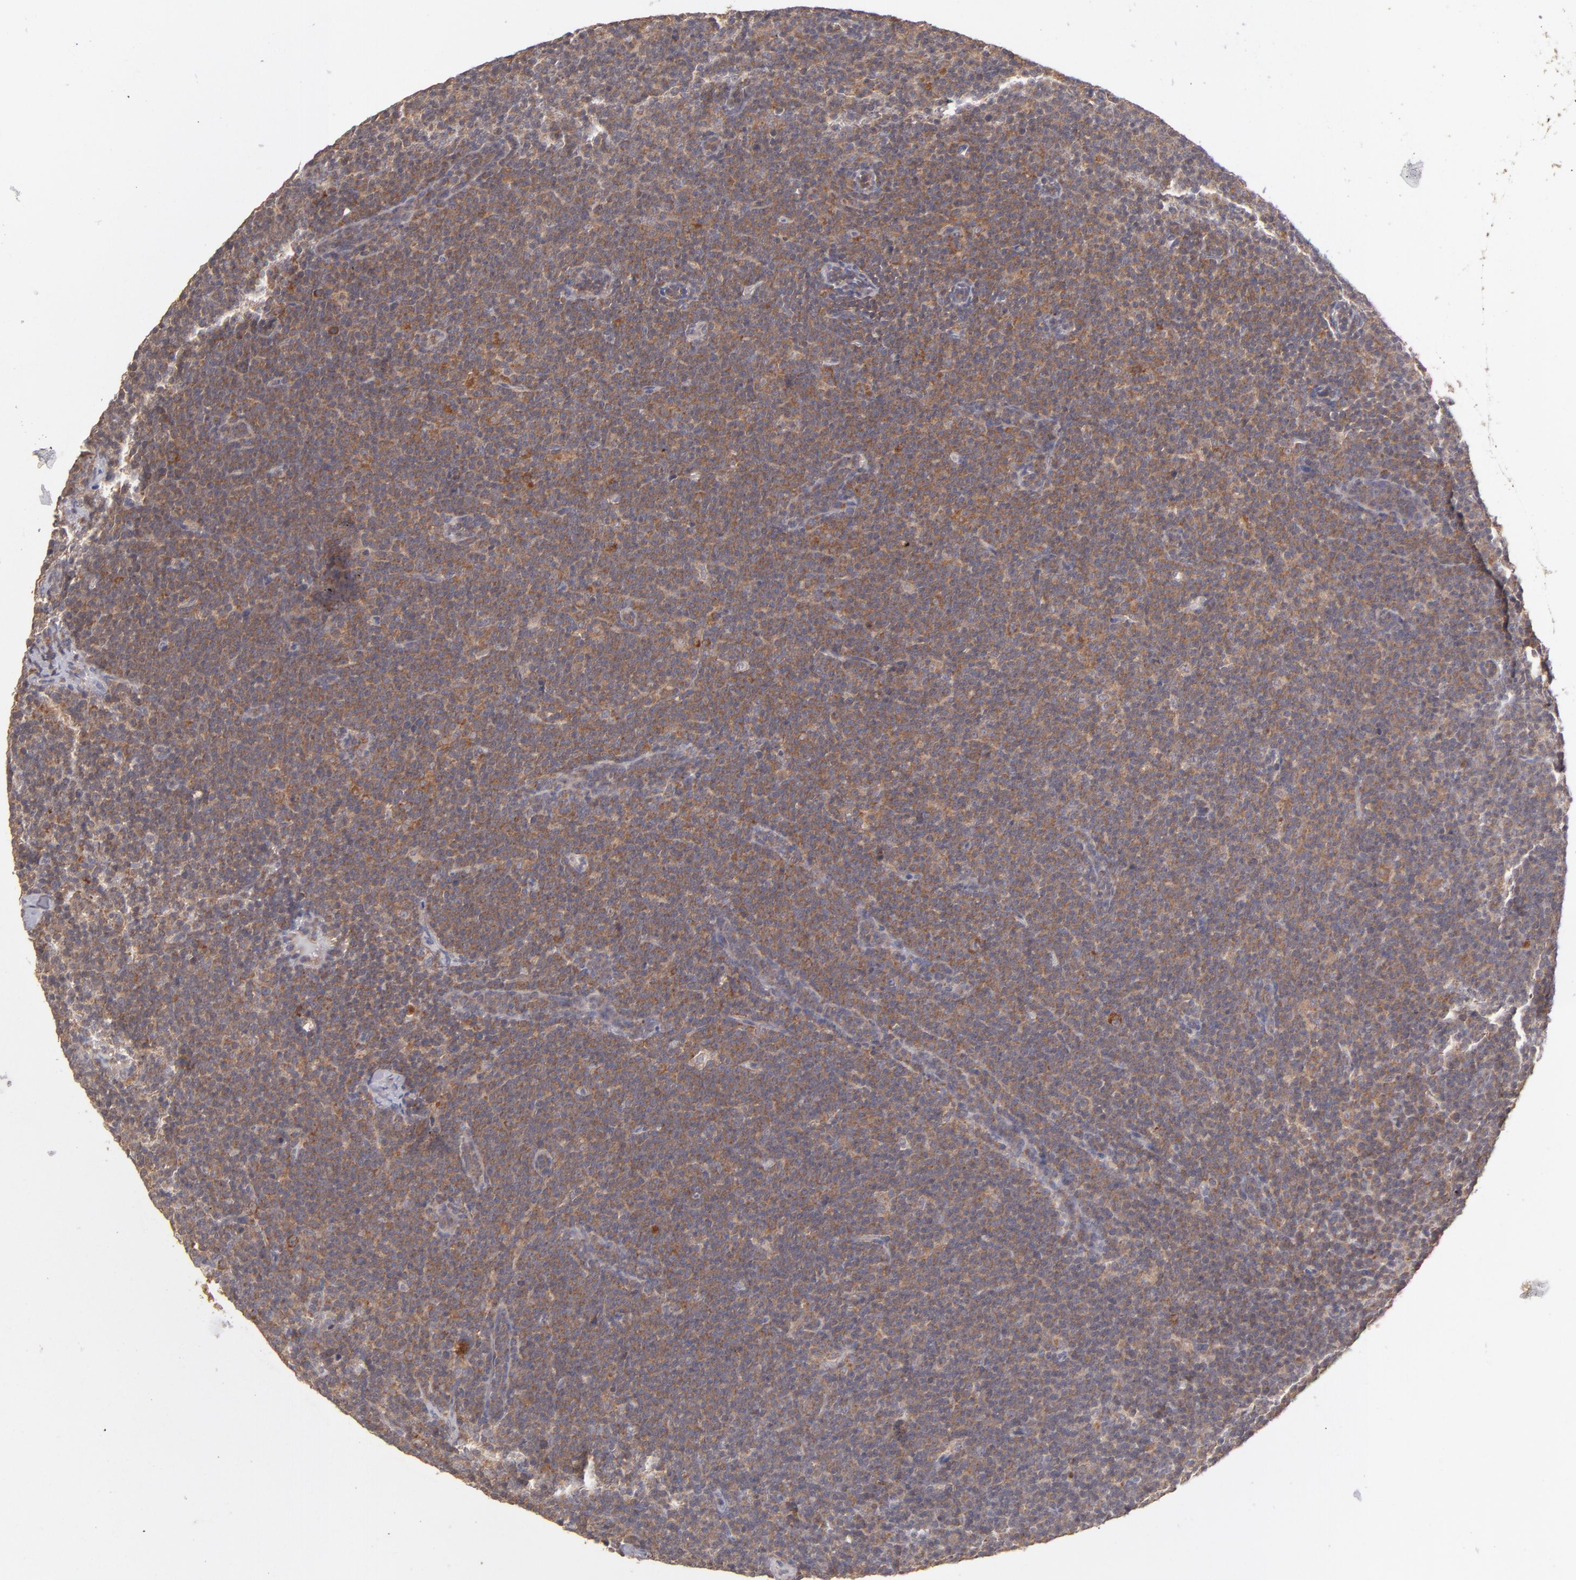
{"staining": {"intensity": "moderate", "quantity": ">75%", "location": "cytoplasmic/membranous"}, "tissue": "lymphoma", "cell_type": "Tumor cells", "image_type": "cancer", "snomed": [{"axis": "morphology", "description": "Malignant lymphoma, non-Hodgkin's type, High grade"}, {"axis": "topography", "description": "Lymph node"}], "caption": "Lymphoma stained with DAB immunohistochemistry (IHC) exhibits medium levels of moderate cytoplasmic/membranous staining in about >75% of tumor cells.", "gene": "UPF3B", "patient": {"sex": "female", "age": 58}}